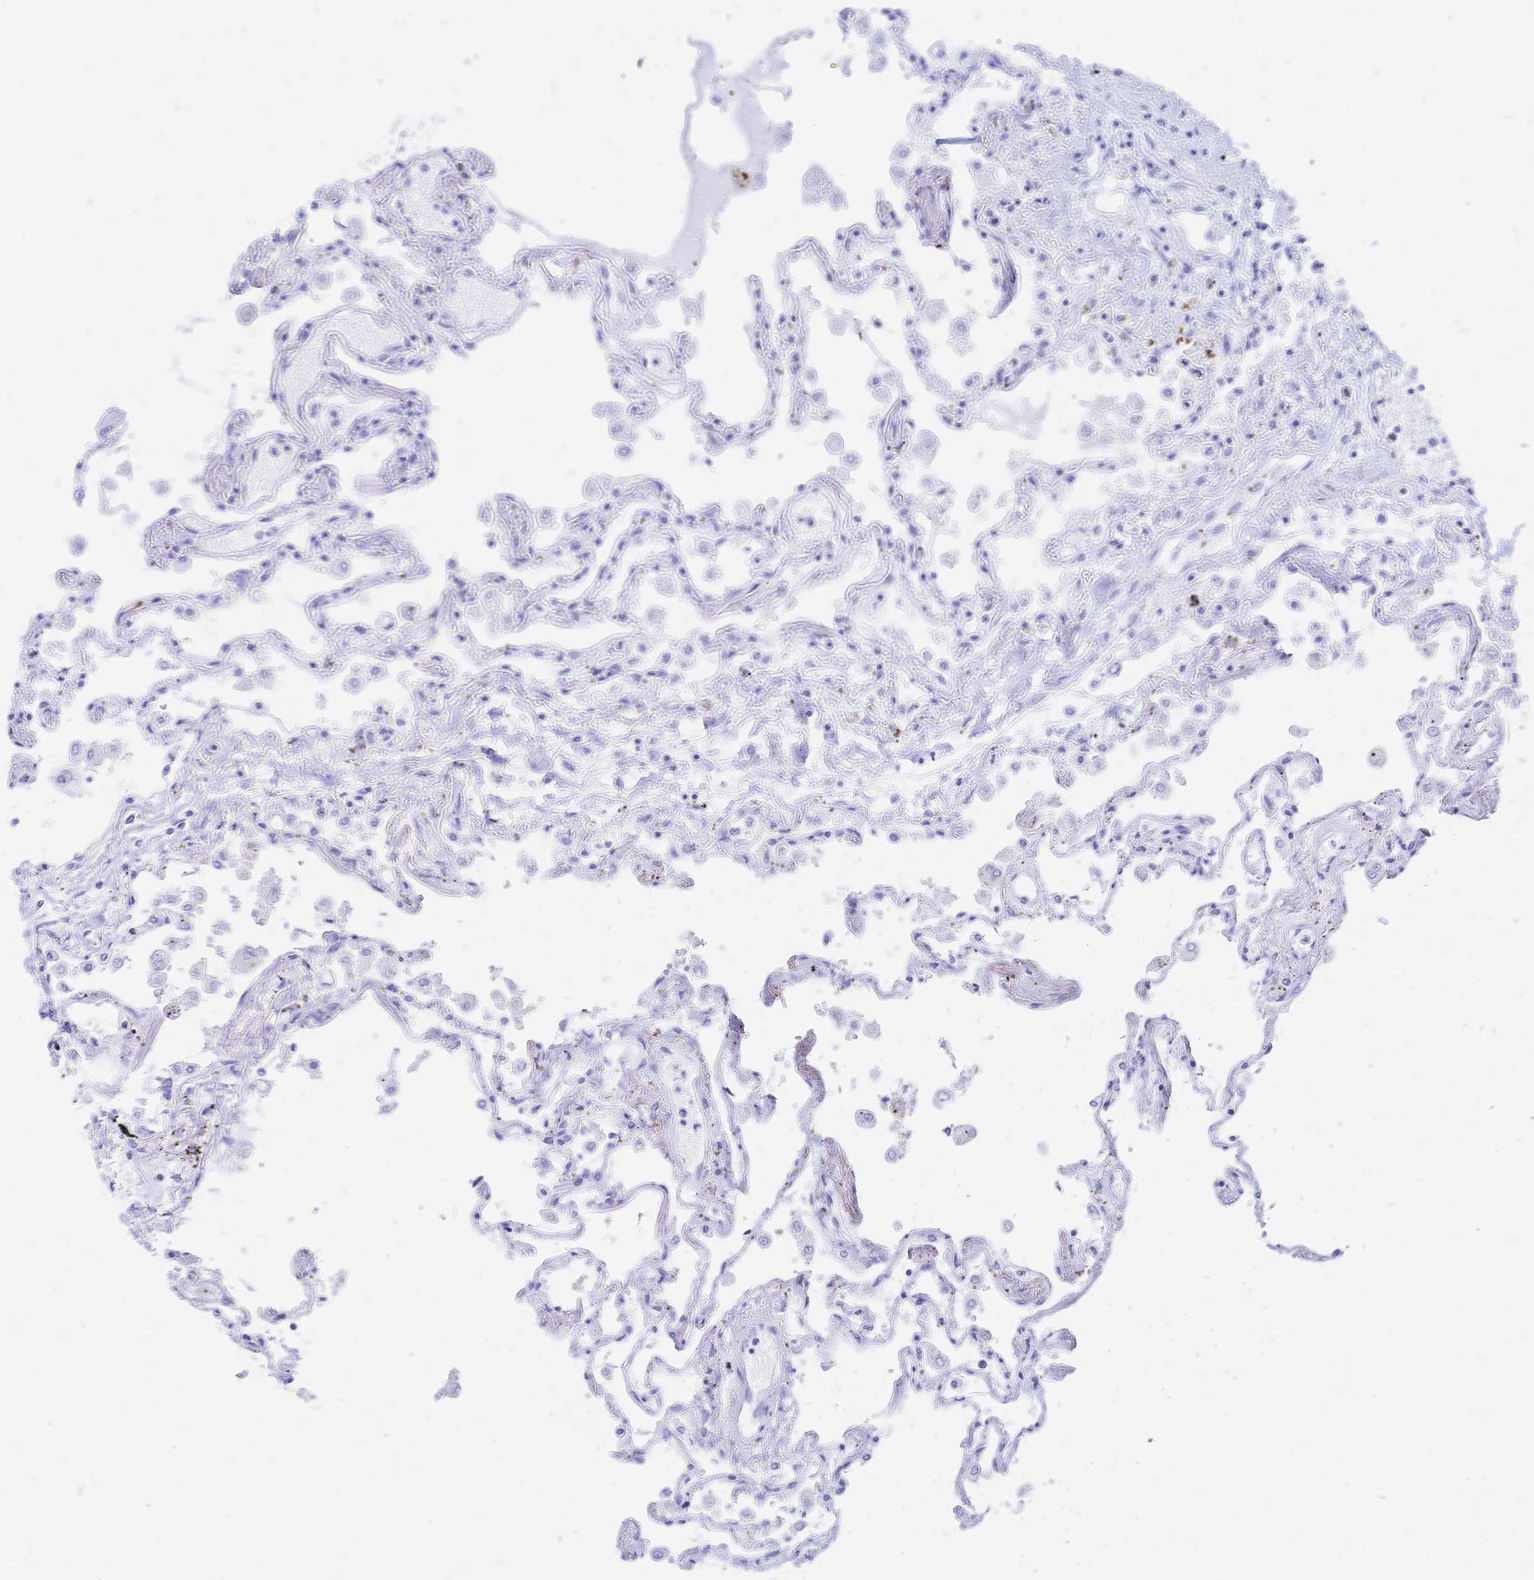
{"staining": {"intensity": "negative", "quantity": "none", "location": "none"}, "tissue": "lung", "cell_type": "Alveolar cells", "image_type": "normal", "snomed": [{"axis": "morphology", "description": "Normal tissue, NOS"}, {"axis": "morphology", "description": "Adenocarcinoma, NOS"}, {"axis": "topography", "description": "Cartilage tissue"}, {"axis": "topography", "description": "Lung"}], "caption": "The photomicrograph demonstrates no significant expression in alveolar cells of lung. (Brightfield microscopy of DAB immunohistochemistry (IHC) at high magnification).", "gene": "SLC5A1", "patient": {"sex": "female", "age": 67}}